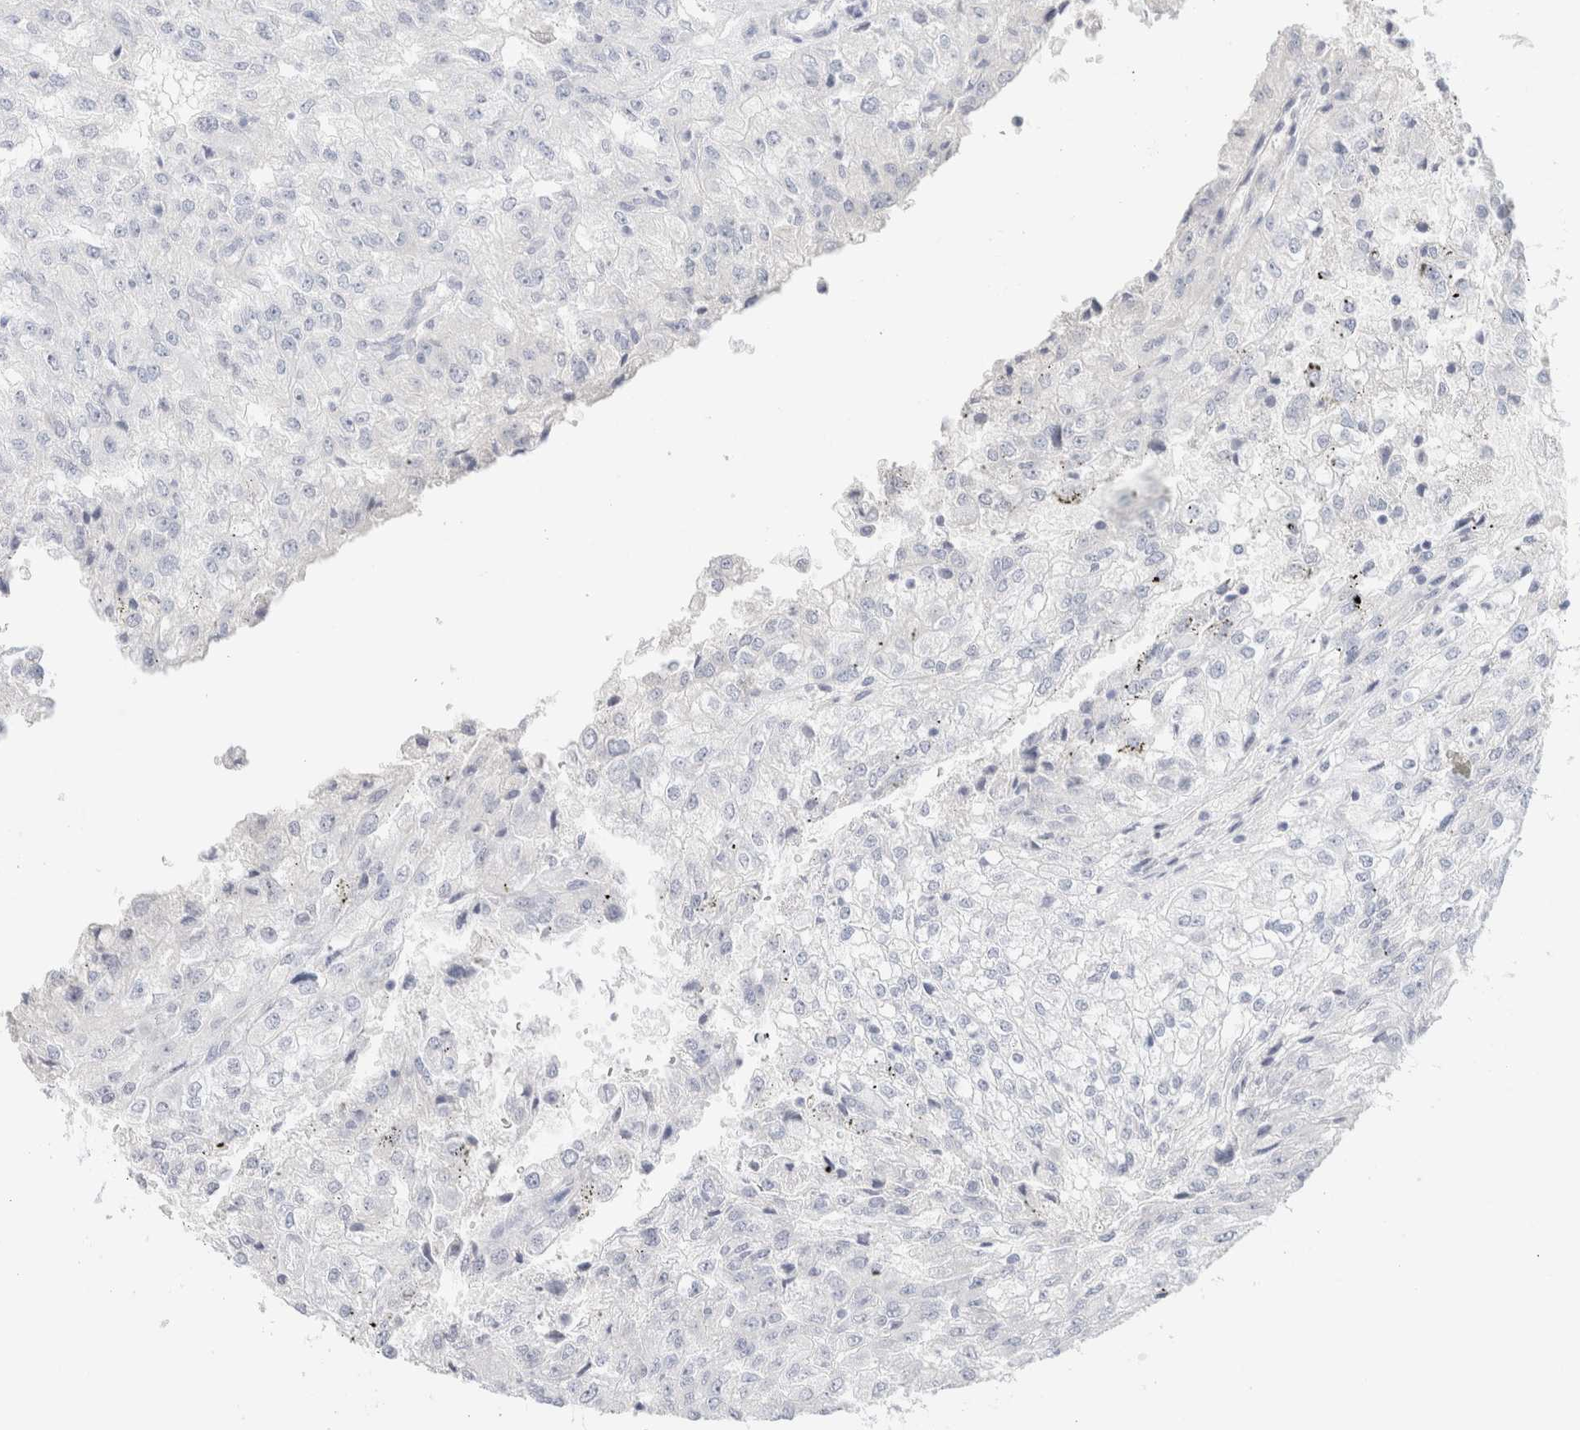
{"staining": {"intensity": "negative", "quantity": "none", "location": "none"}, "tissue": "renal cancer", "cell_type": "Tumor cells", "image_type": "cancer", "snomed": [{"axis": "morphology", "description": "Adenocarcinoma, NOS"}, {"axis": "topography", "description": "Kidney"}], "caption": "High magnification brightfield microscopy of renal adenocarcinoma stained with DAB (3,3'-diaminobenzidine) (brown) and counterstained with hematoxylin (blue): tumor cells show no significant staining.", "gene": "GADD45G", "patient": {"sex": "female", "age": 54}}